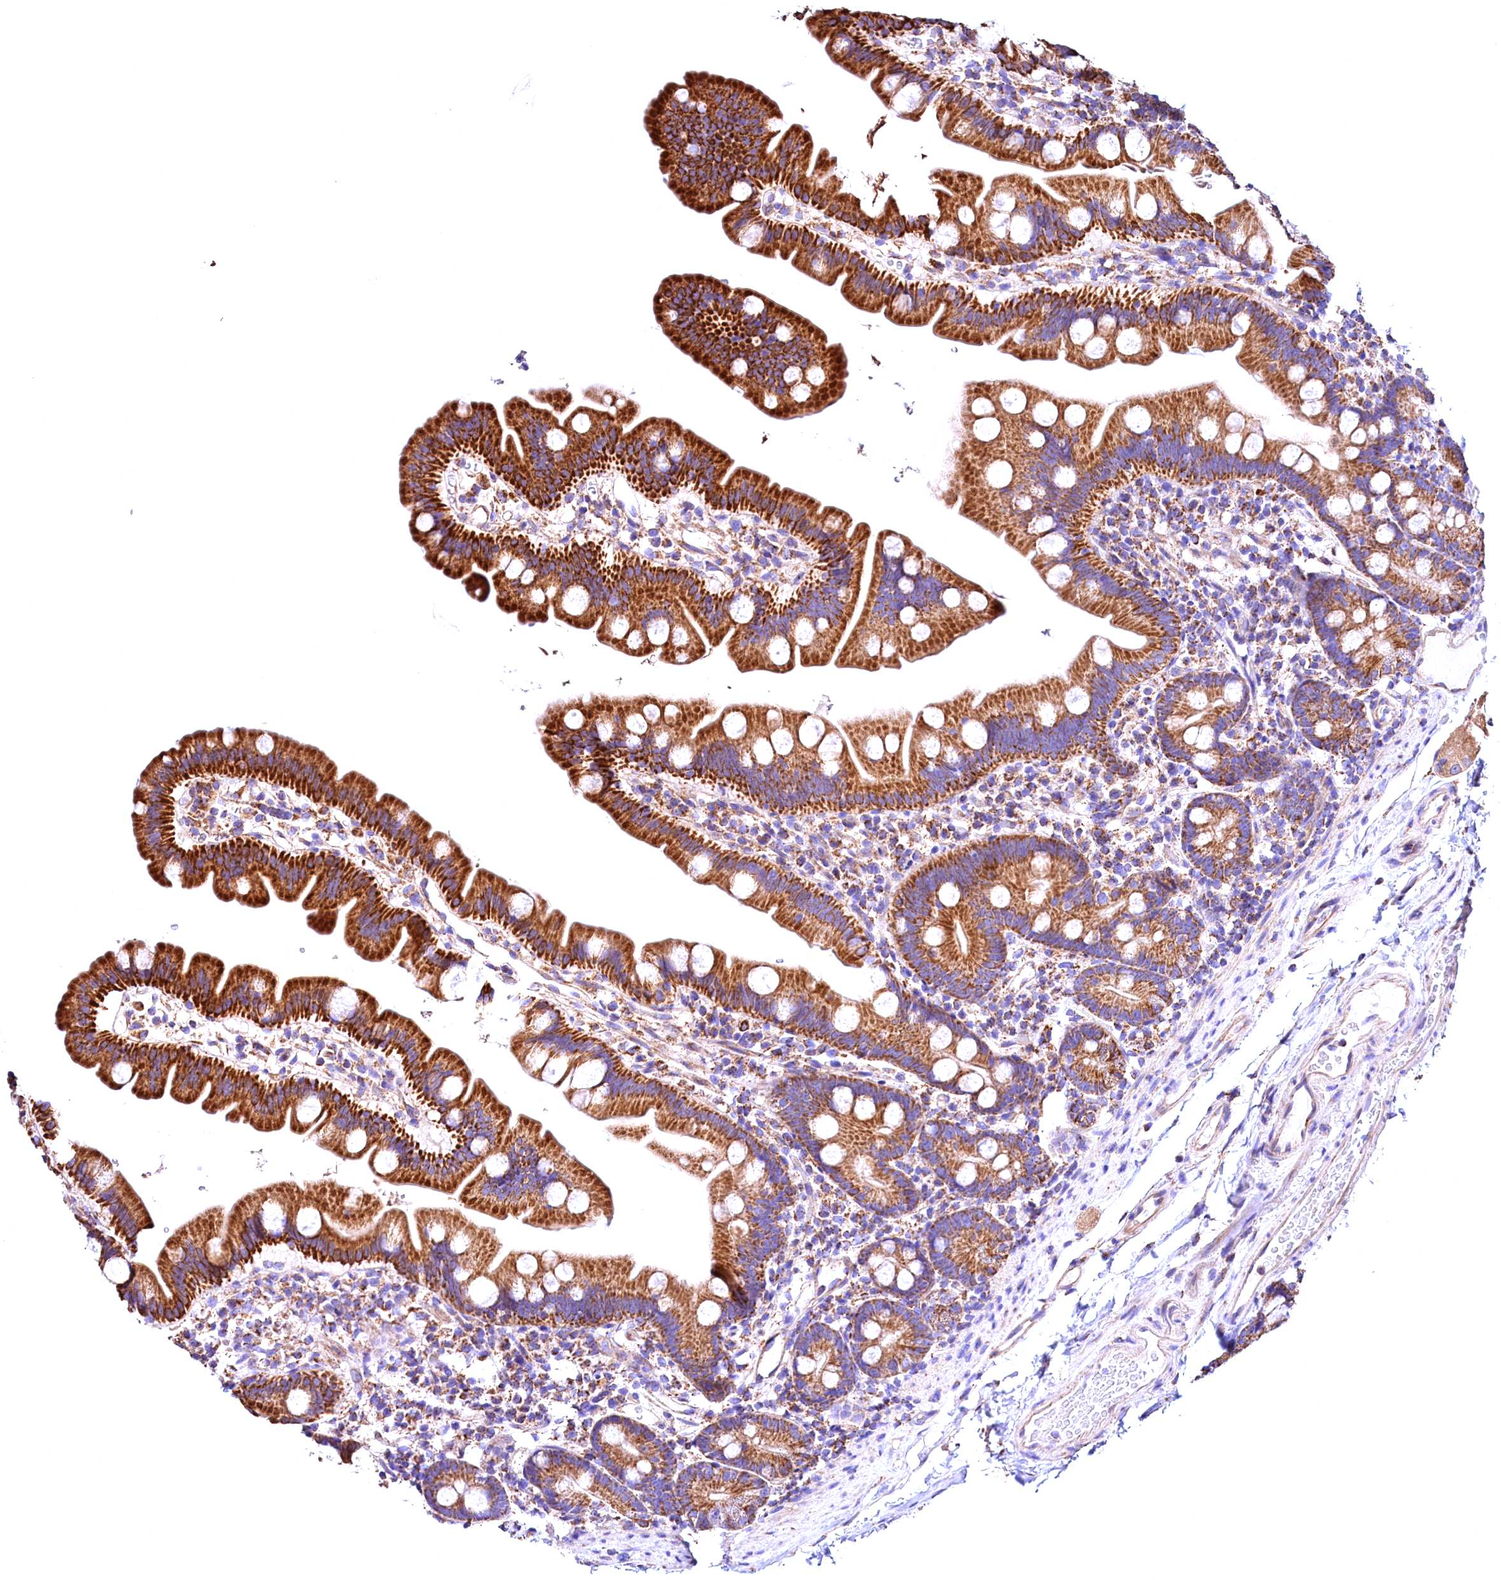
{"staining": {"intensity": "strong", "quantity": ">75%", "location": "cytoplasmic/membranous"}, "tissue": "small intestine", "cell_type": "Glandular cells", "image_type": "normal", "snomed": [{"axis": "morphology", "description": "Normal tissue, NOS"}, {"axis": "topography", "description": "Small intestine"}], "caption": "Immunohistochemistry image of normal small intestine: small intestine stained using immunohistochemistry (IHC) displays high levels of strong protein expression localized specifically in the cytoplasmic/membranous of glandular cells, appearing as a cytoplasmic/membranous brown color.", "gene": "ACAA2", "patient": {"sex": "female", "age": 68}}